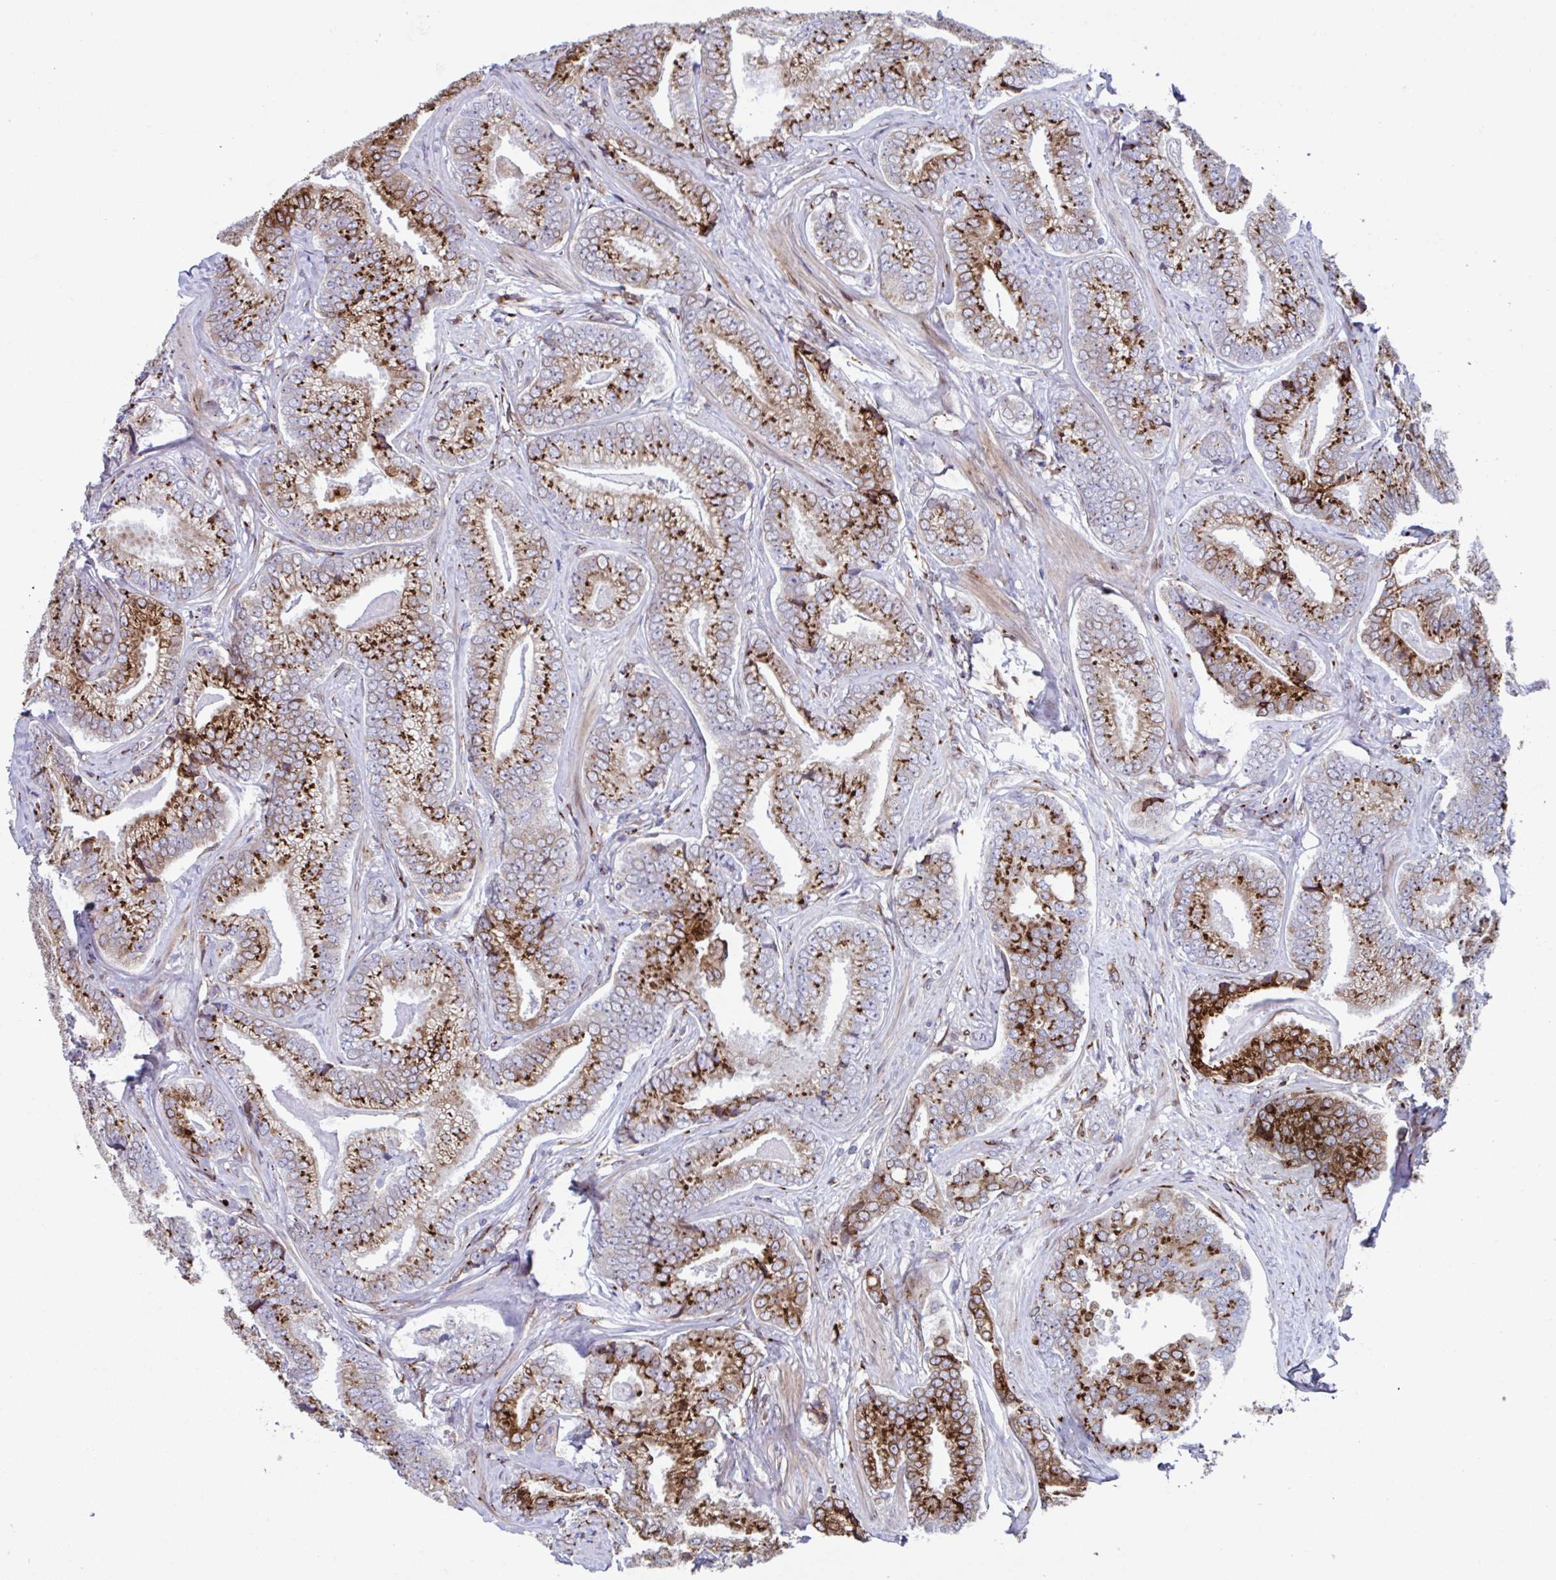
{"staining": {"intensity": "moderate", "quantity": ">75%", "location": "cytoplasmic/membranous"}, "tissue": "prostate cancer", "cell_type": "Tumor cells", "image_type": "cancer", "snomed": [{"axis": "morphology", "description": "Adenocarcinoma, Low grade"}, {"axis": "topography", "description": "Prostate"}], "caption": "Human prostate cancer (low-grade adenocarcinoma) stained with a protein marker reveals moderate staining in tumor cells.", "gene": "RFK", "patient": {"sex": "male", "age": 63}}